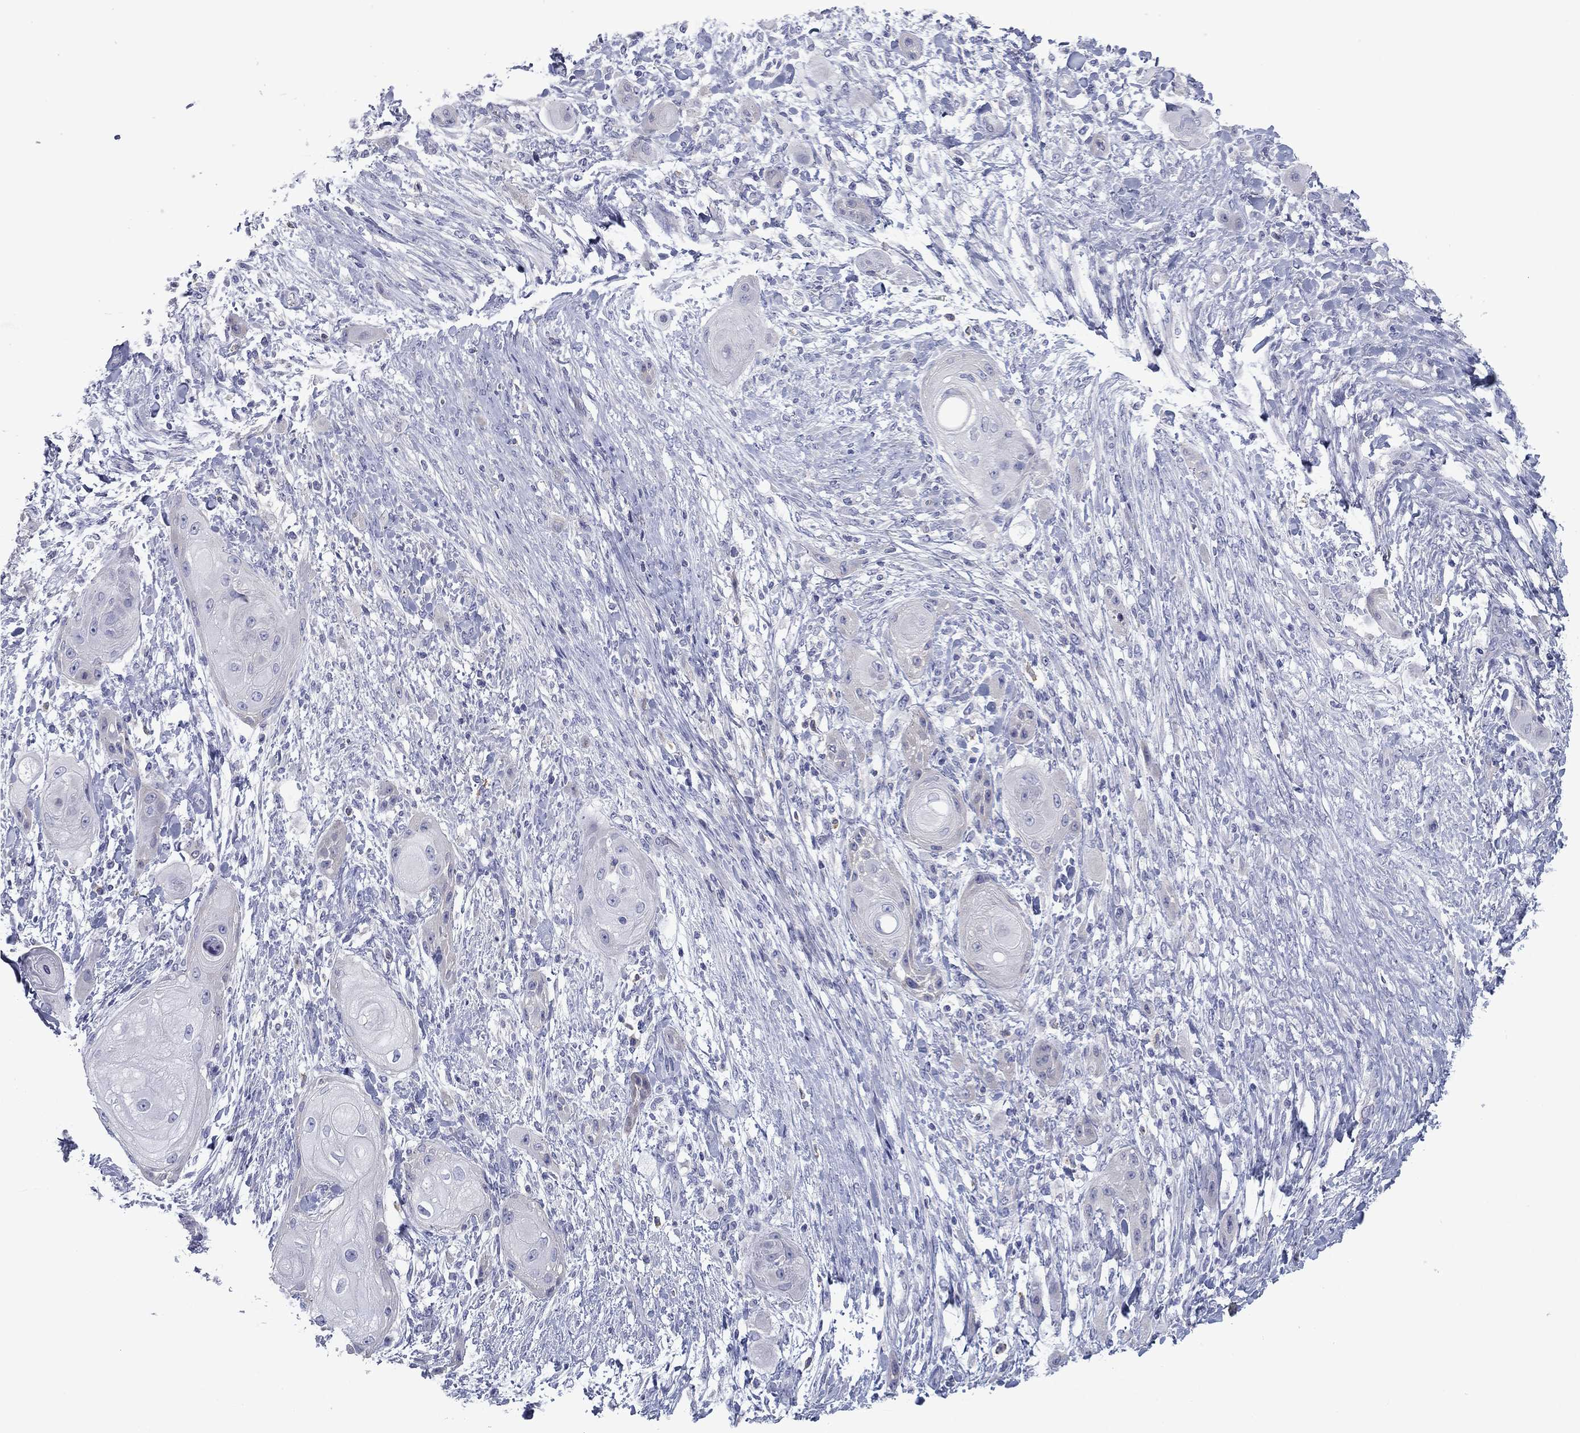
{"staining": {"intensity": "negative", "quantity": "none", "location": "none"}, "tissue": "skin cancer", "cell_type": "Tumor cells", "image_type": "cancer", "snomed": [{"axis": "morphology", "description": "Squamous cell carcinoma, NOS"}, {"axis": "topography", "description": "Skin"}], "caption": "High magnification brightfield microscopy of skin squamous cell carcinoma stained with DAB (3,3'-diaminobenzidine) (brown) and counterstained with hematoxylin (blue): tumor cells show no significant staining. (IHC, brightfield microscopy, high magnification).", "gene": "GRK7", "patient": {"sex": "male", "age": 62}}